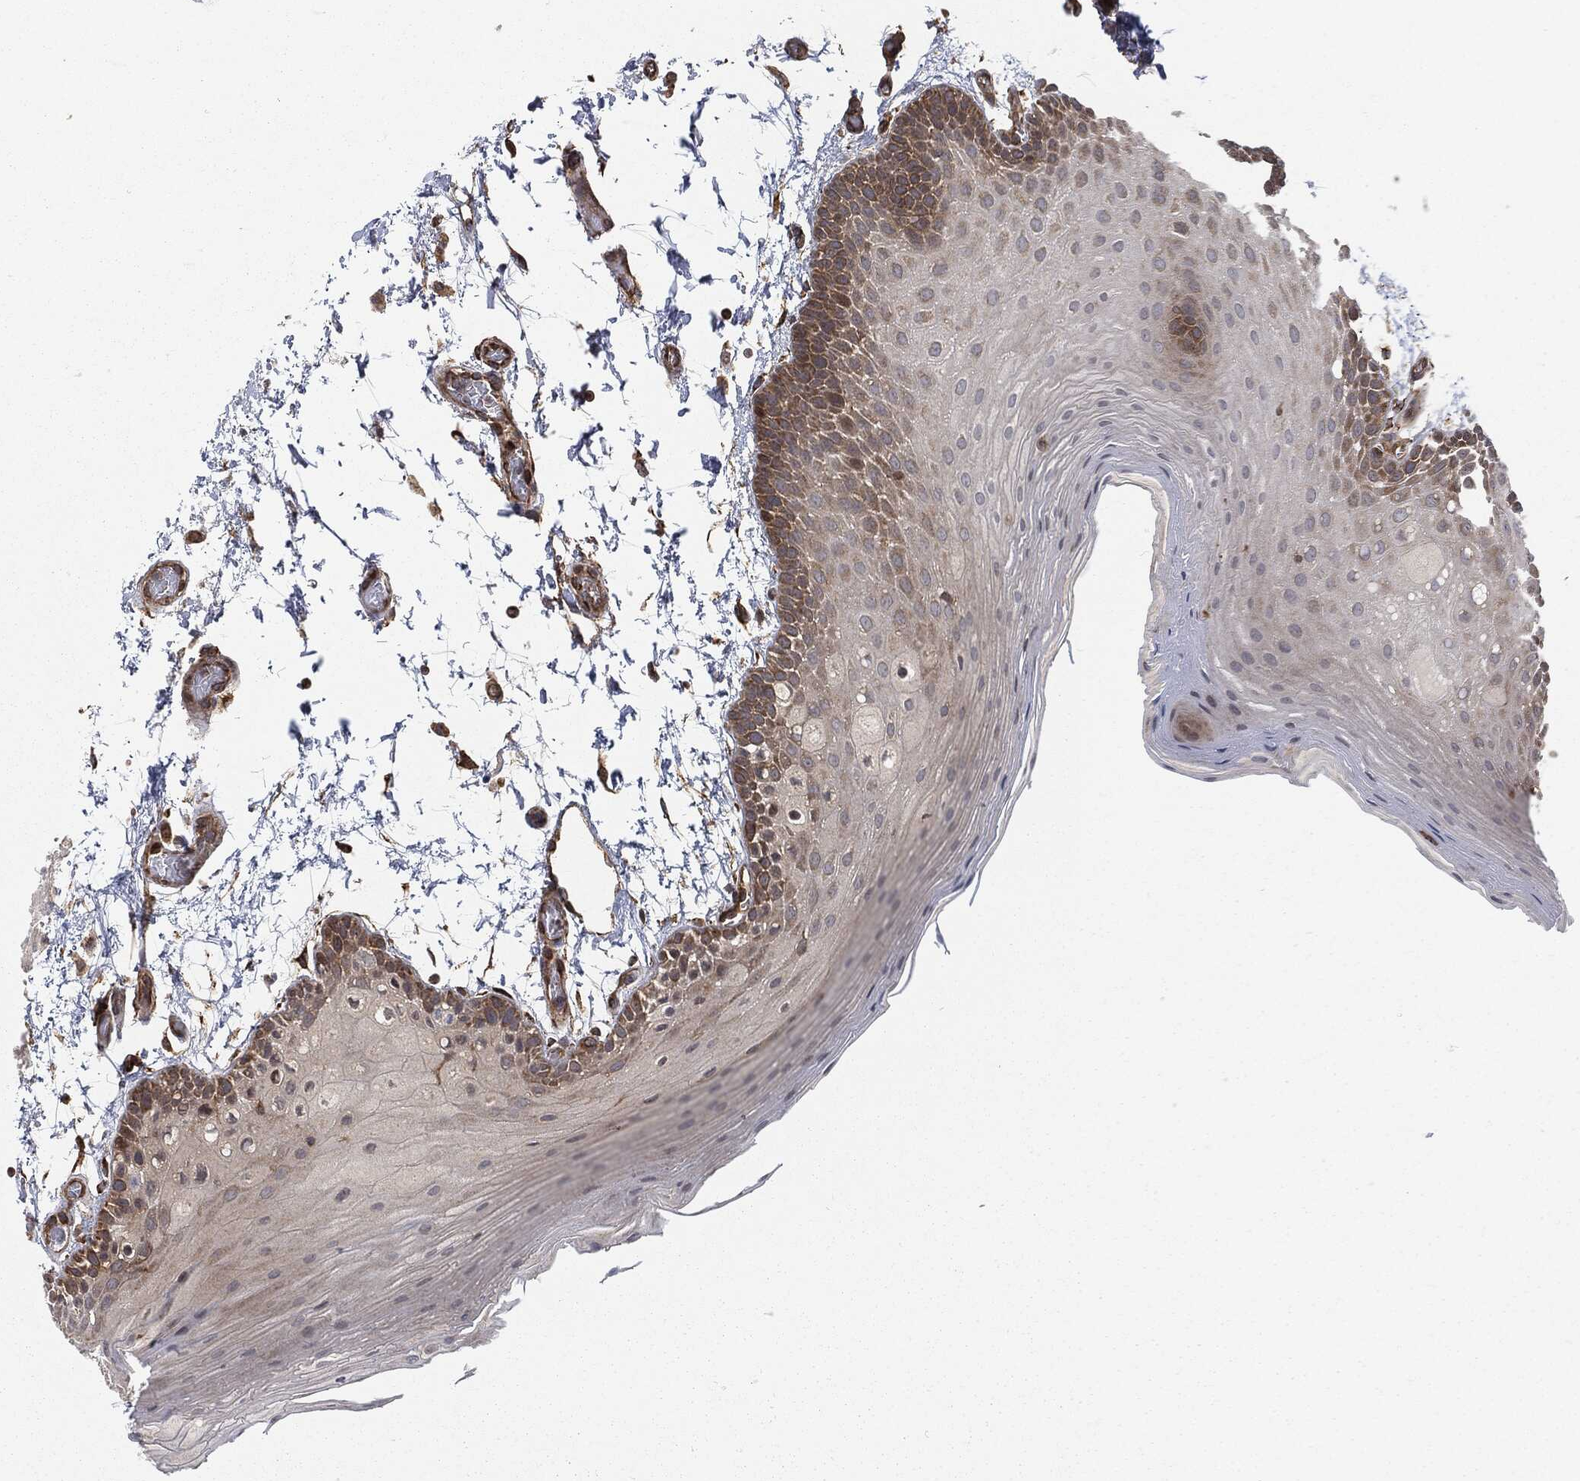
{"staining": {"intensity": "moderate", "quantity": "<25%", "location": "cytoplasmic/membranous"}, "tissue": "oral mucosa", "cell_type": "Squamous epithelial cells", "image_type": "normal", "snomed": [{"axis": "morphology", "description": "Normal tissue, NOS"}, {"axis": "topography", "description": "Oral tissue"}], "caption": "About <25% of squamous epithelial cells in normal human oral mucosa exhibit moderate cytoplasmic/membranous protein positivity as visualized by brown immunohistochemical staining.", "gene": "RFTN1", "patient": {"sex": "male", "age": 62}}